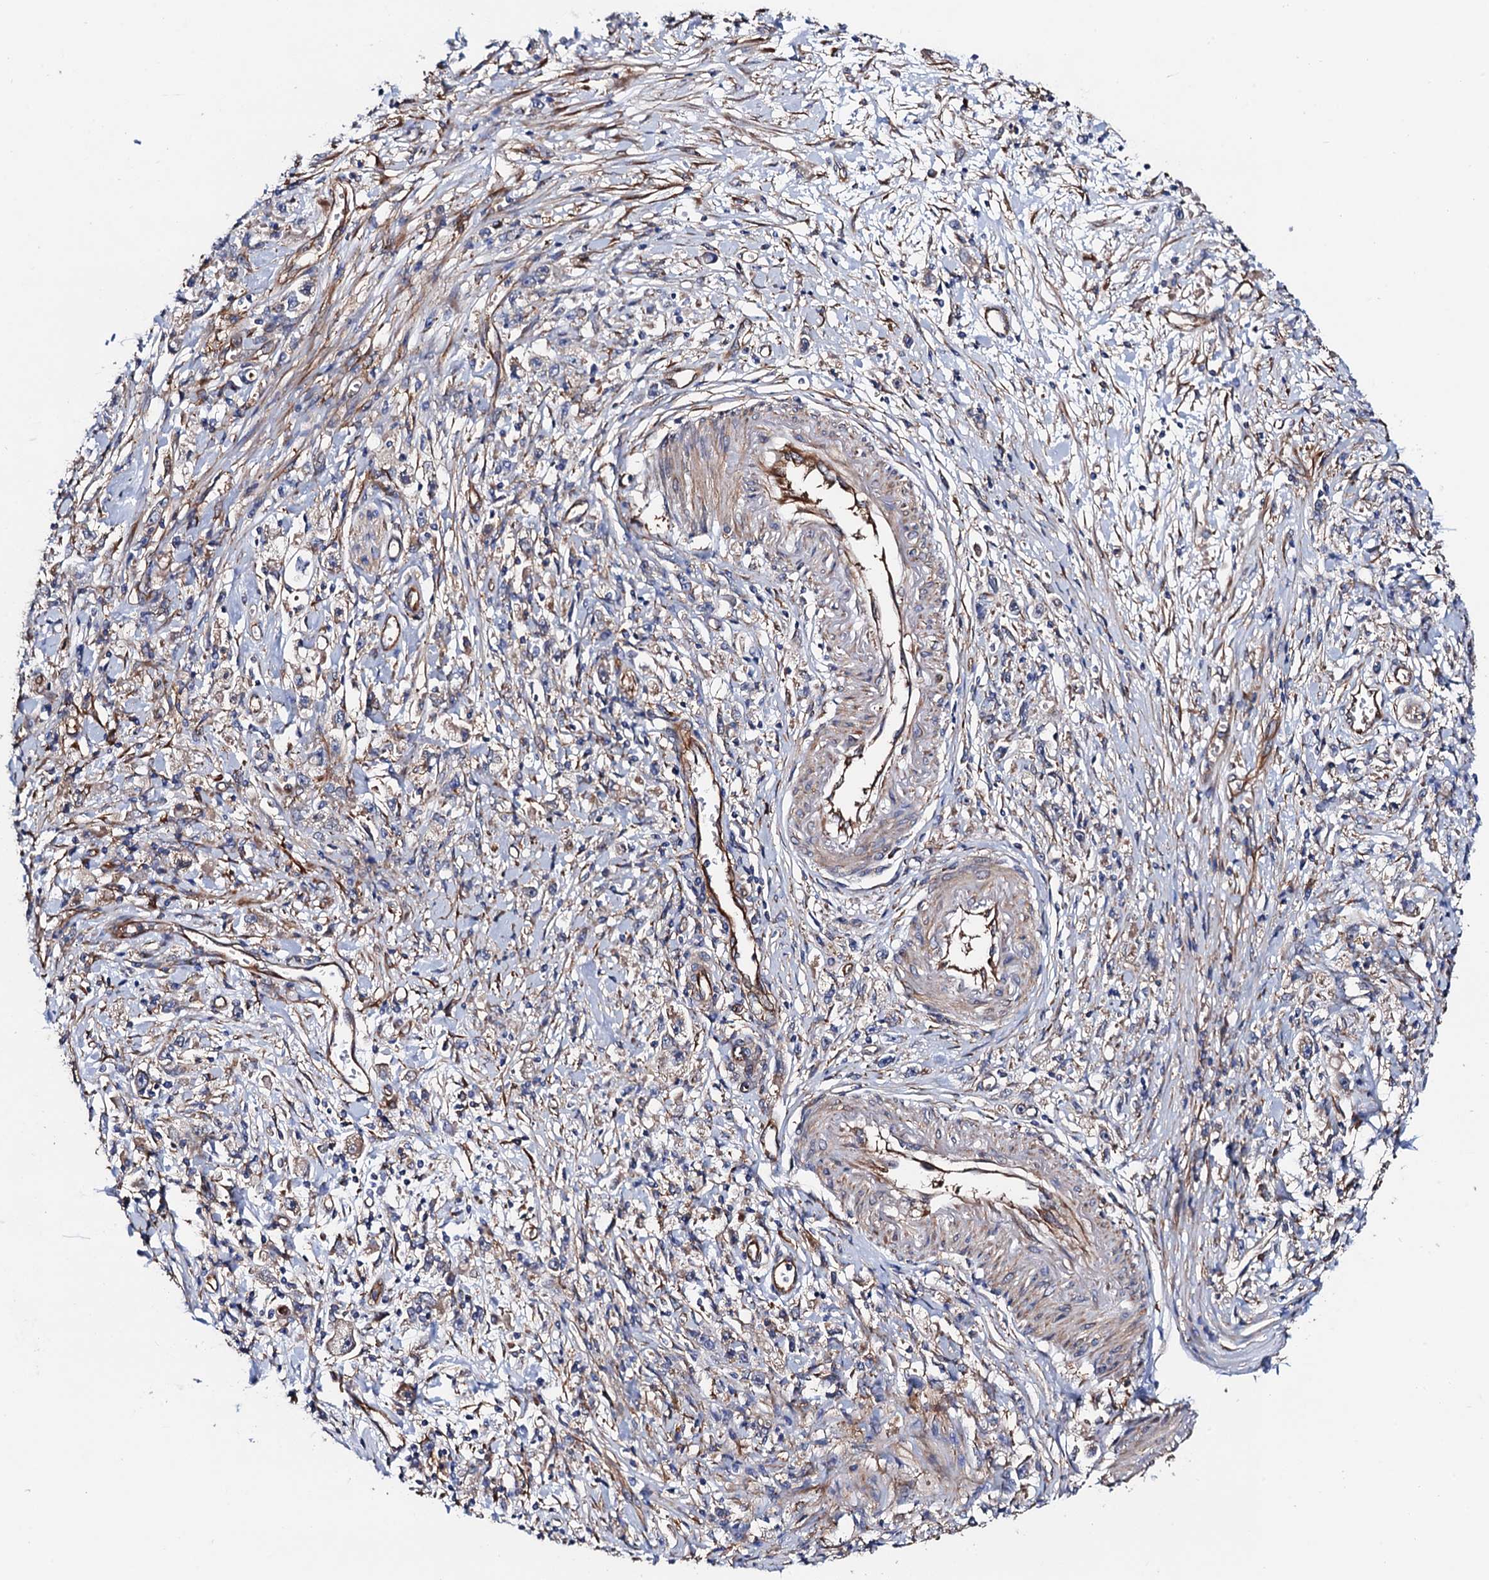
{"staining": {"intensity": "negative", "quantity": "none", "location": "none"}, "tissue": "stomach cancer", "cell_type": "Tumor cells", "image_type": "cancer", "snomed": [{"axis": "morphology", "description": "Adenocarcinoma, NOS"}, {"axis": "topography", "description": "Stomach"}], "caption": "This is an IHC histopathology image of human stomach adenocarcinoma. There is no staining in tumor cells.", "gene": "MRPL48", "patient": {"sex": "female", "age": 59}}